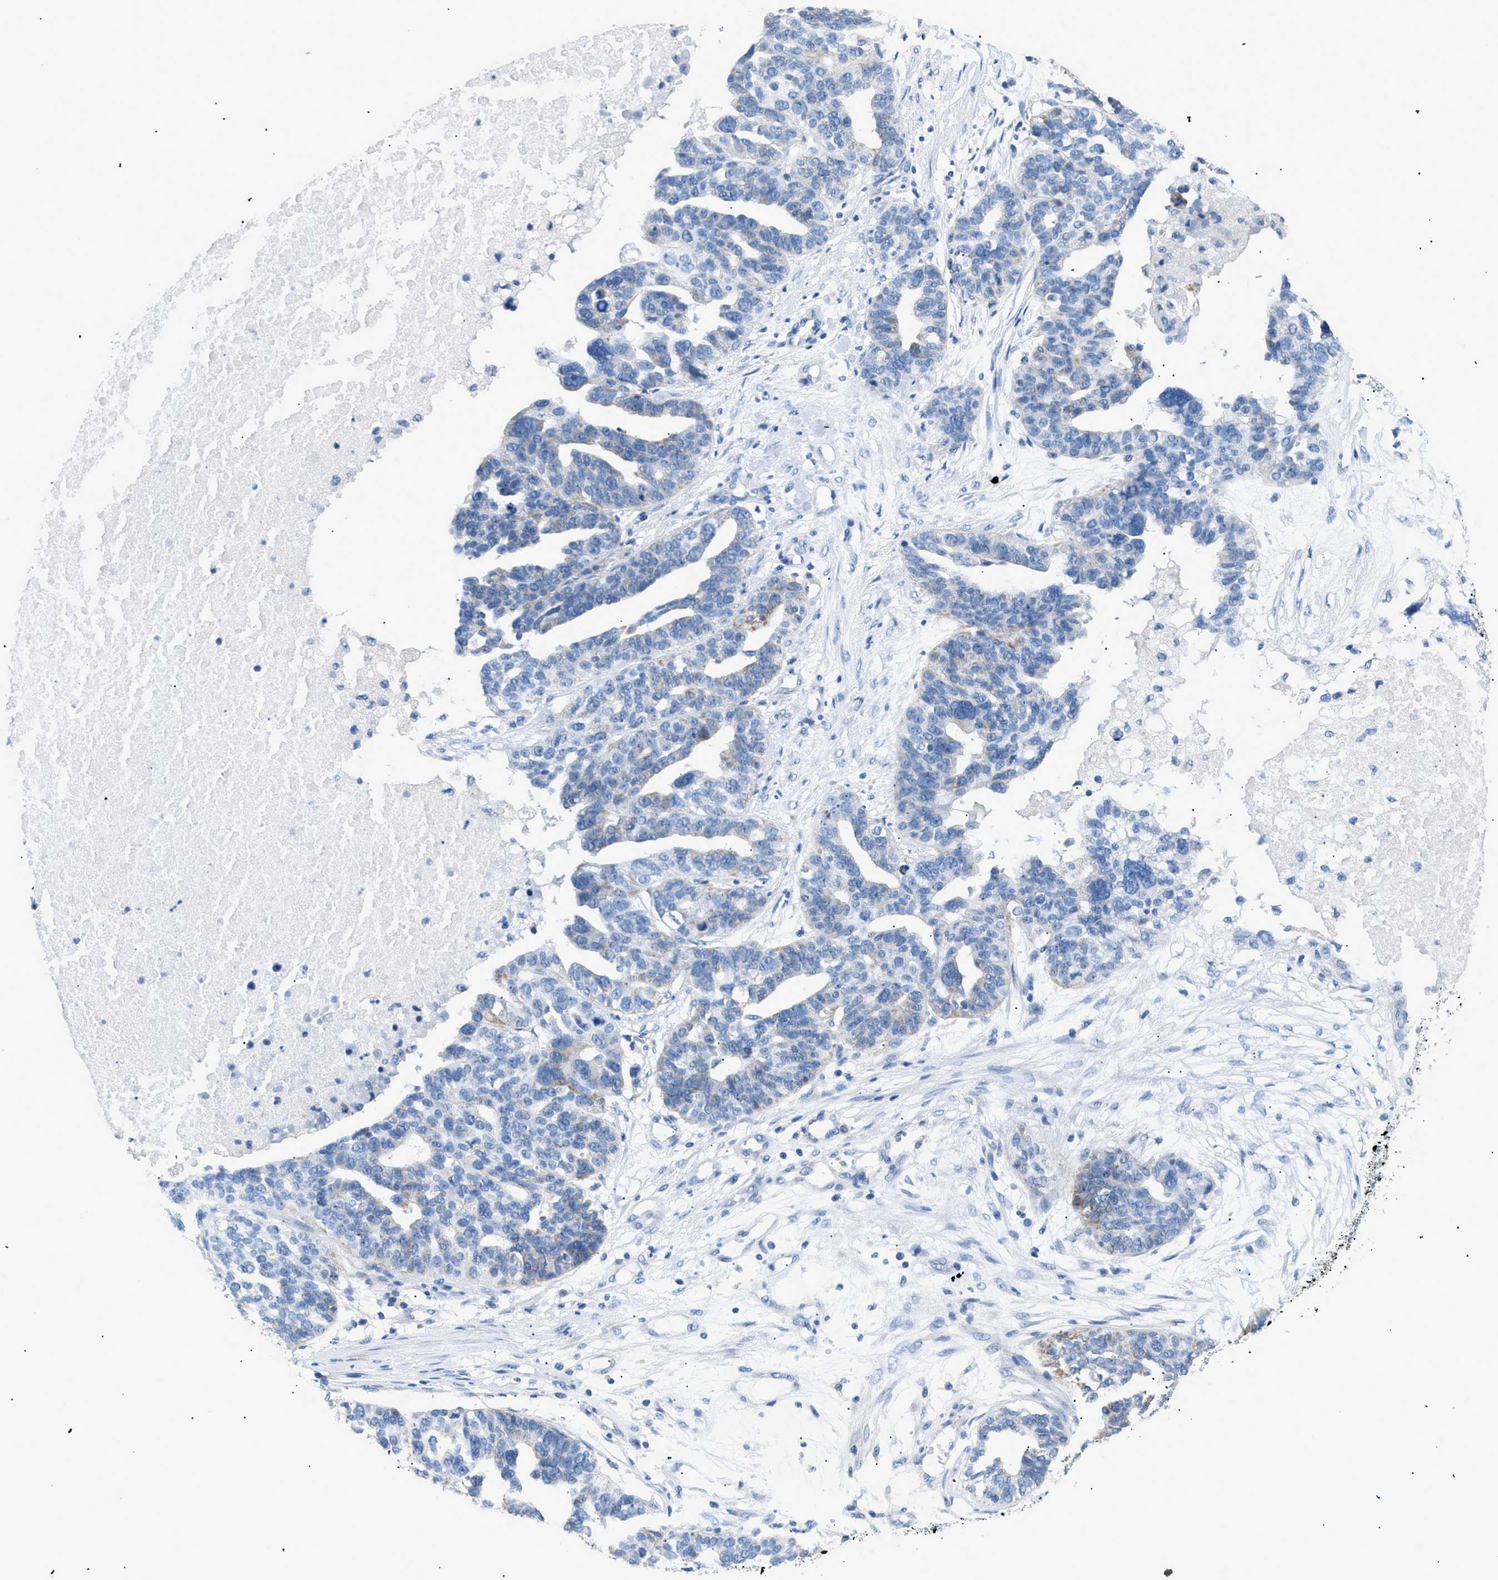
{"staining": {"intensity": "negative", "quantity": "none", "location": "none"}, "tissue": "ovarian cancer", "cell_type": "Tumor cells", "image_type": "cancer", "snomed": [{"axis": "morphology", "description": "Cystadenocarcinoma, serous, NOS"}, {"axis": "topography", "description": "Ovary"}], "caption": "The immunohistochemistry (IHC) photomicrograph has no significant positivity in tumor cells of ovarian cancer tissue.", "gene": "ILDR1", "patient": {"sex": "female", "age": 59}}